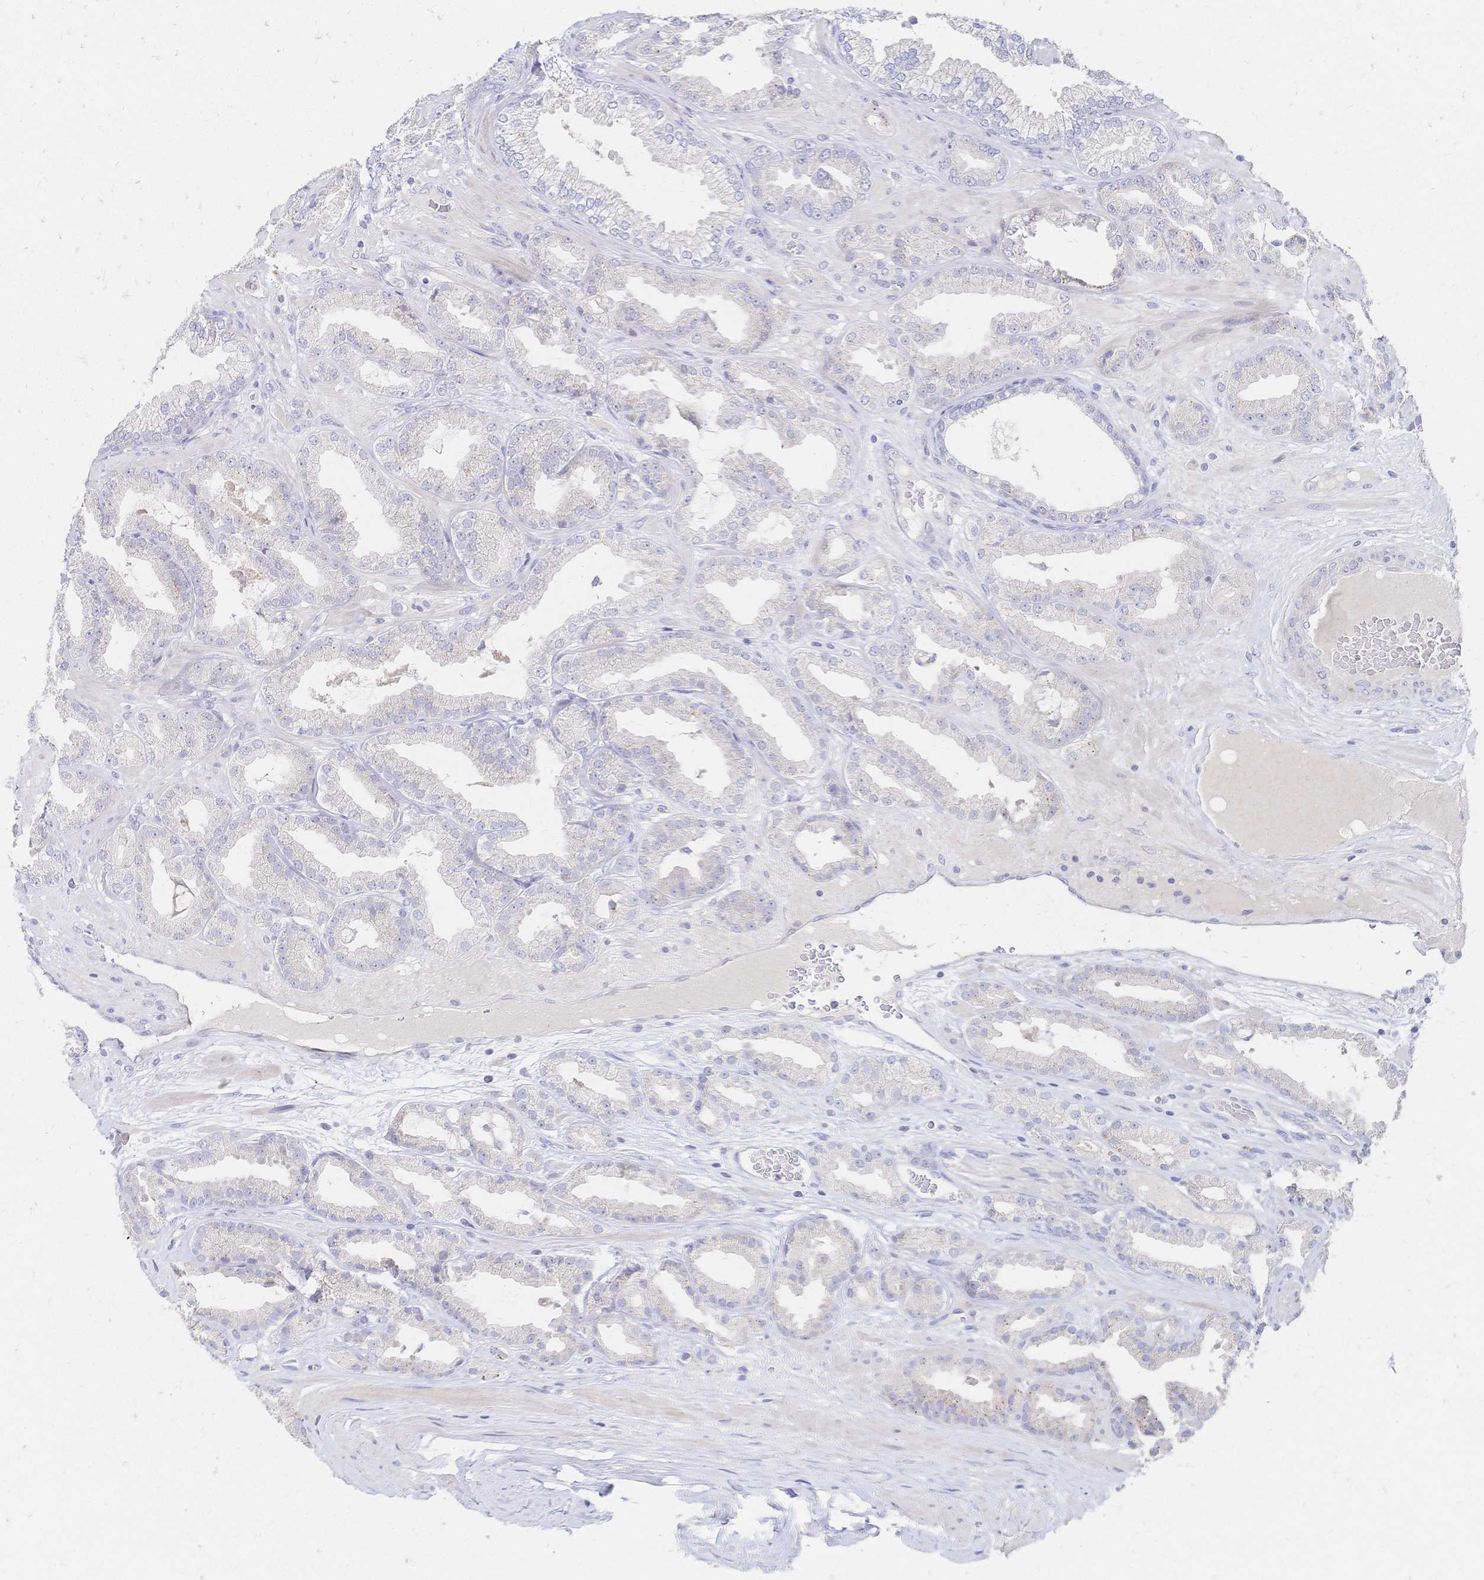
{"staining": {"intensity": "negative", "quantity": "none", "location": "none"}, "tissue": "prostate cancer", "cell_type": "Tumor cells", "image_type": "cancer", "snomed": [{"axis": "morphology", "description": "Adenocarcinoma, Low grade"}, {"axis": "topography", "description": "Prostate"}], "caption": "DAB (3,3'-diaminobenzidine) immunohistochemical staining of human adenocarcinoma (low-grade) (prostate) displays no significant staining in tumor cells.", "gene": "VWC2L", "patient": {"sex": "male", "age": 61}}